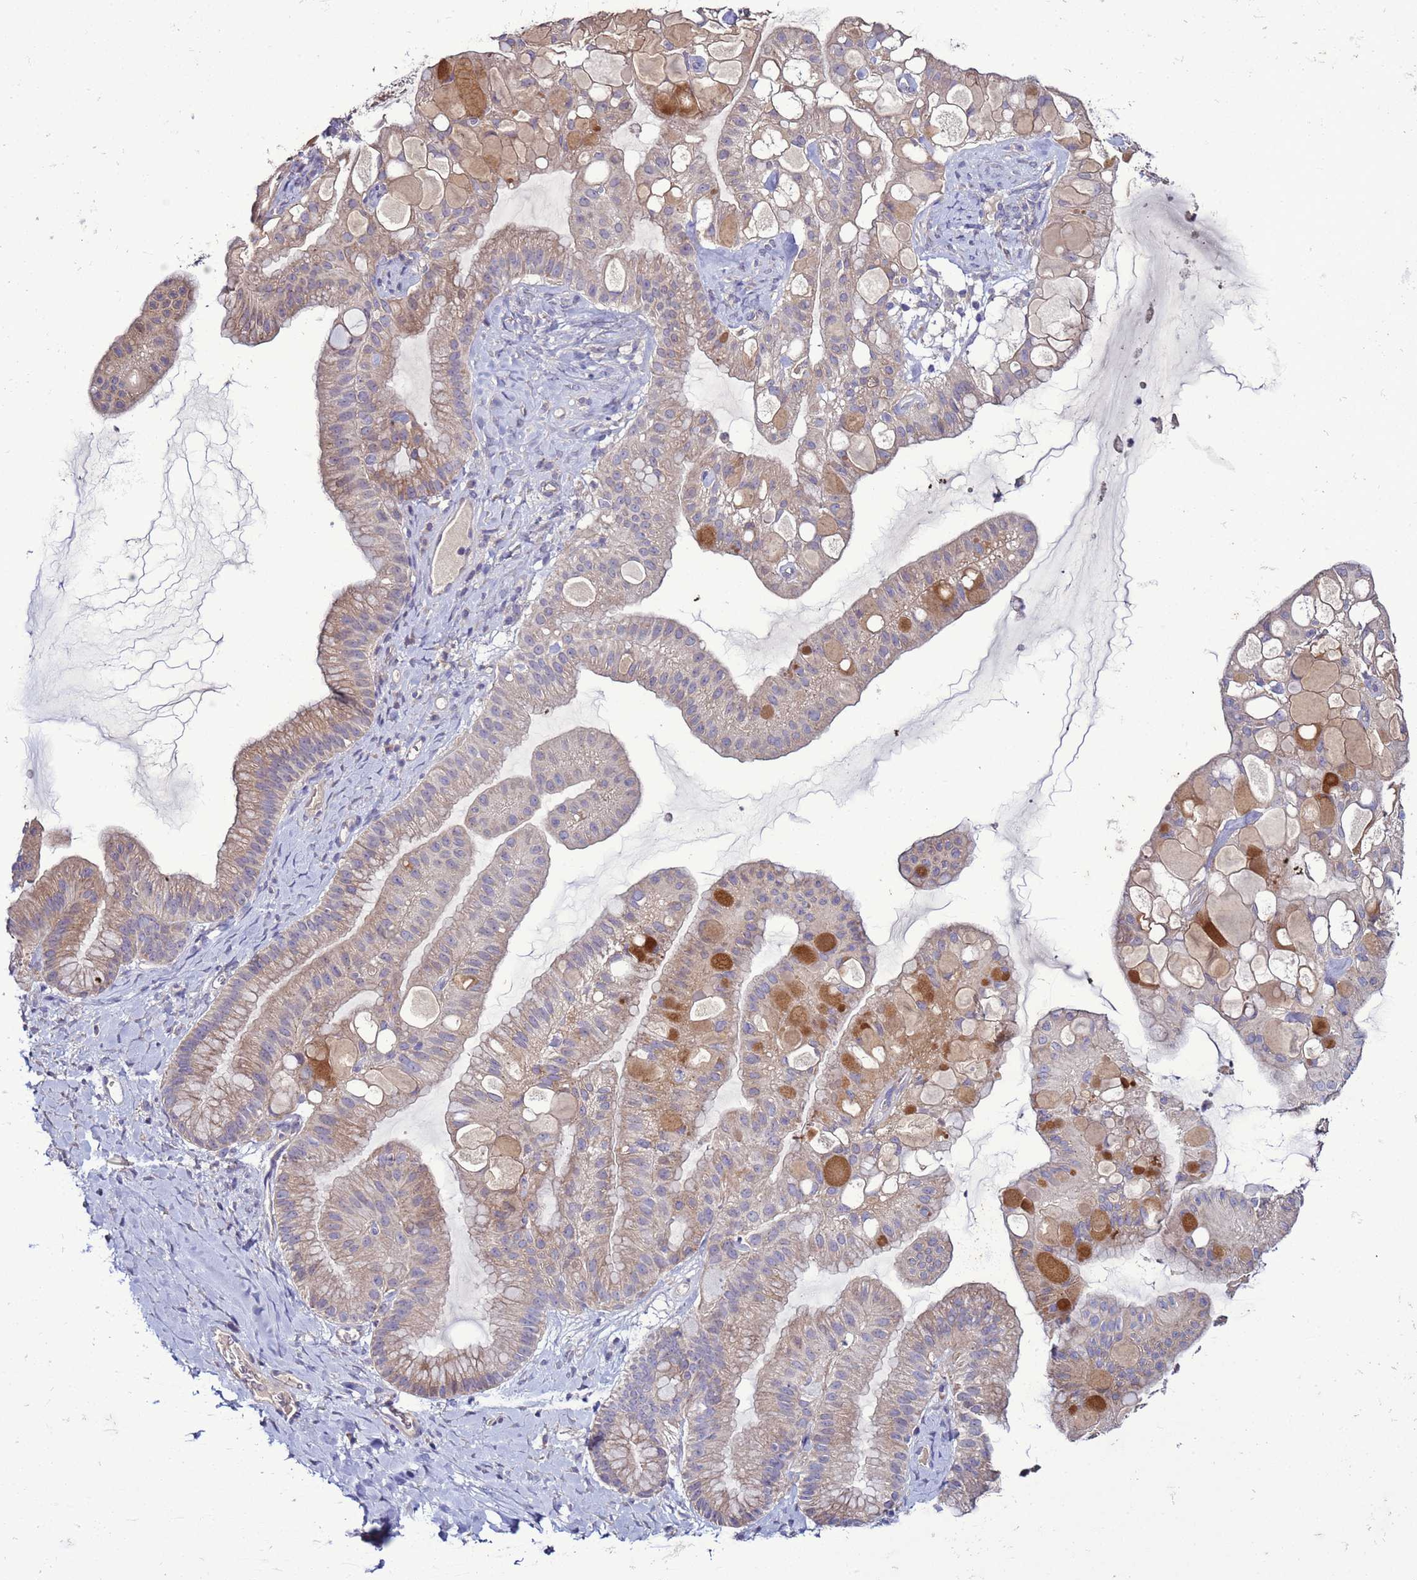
{"staining": {"intensity": "weak", "quantity": "<25%", "location": "cytoplasmic/membranous"}, "tissue": "ovarian cancer", "cell_type": "Tumor cells", "image_type": "cancer", "snomed": [{"axis": "morphology", "description": "Cystadenocarcinoma, mucinous, NOS"}, {"axis": "topography", "description": "Ovary"}], "caption": "Tumor cells show no significant staining in ovarian cancer. (DAB IHC visualized using brightfield microscopy, high magnification).", "gene": "RABL2B", "patient": {"sex": "female", "age": 61}}